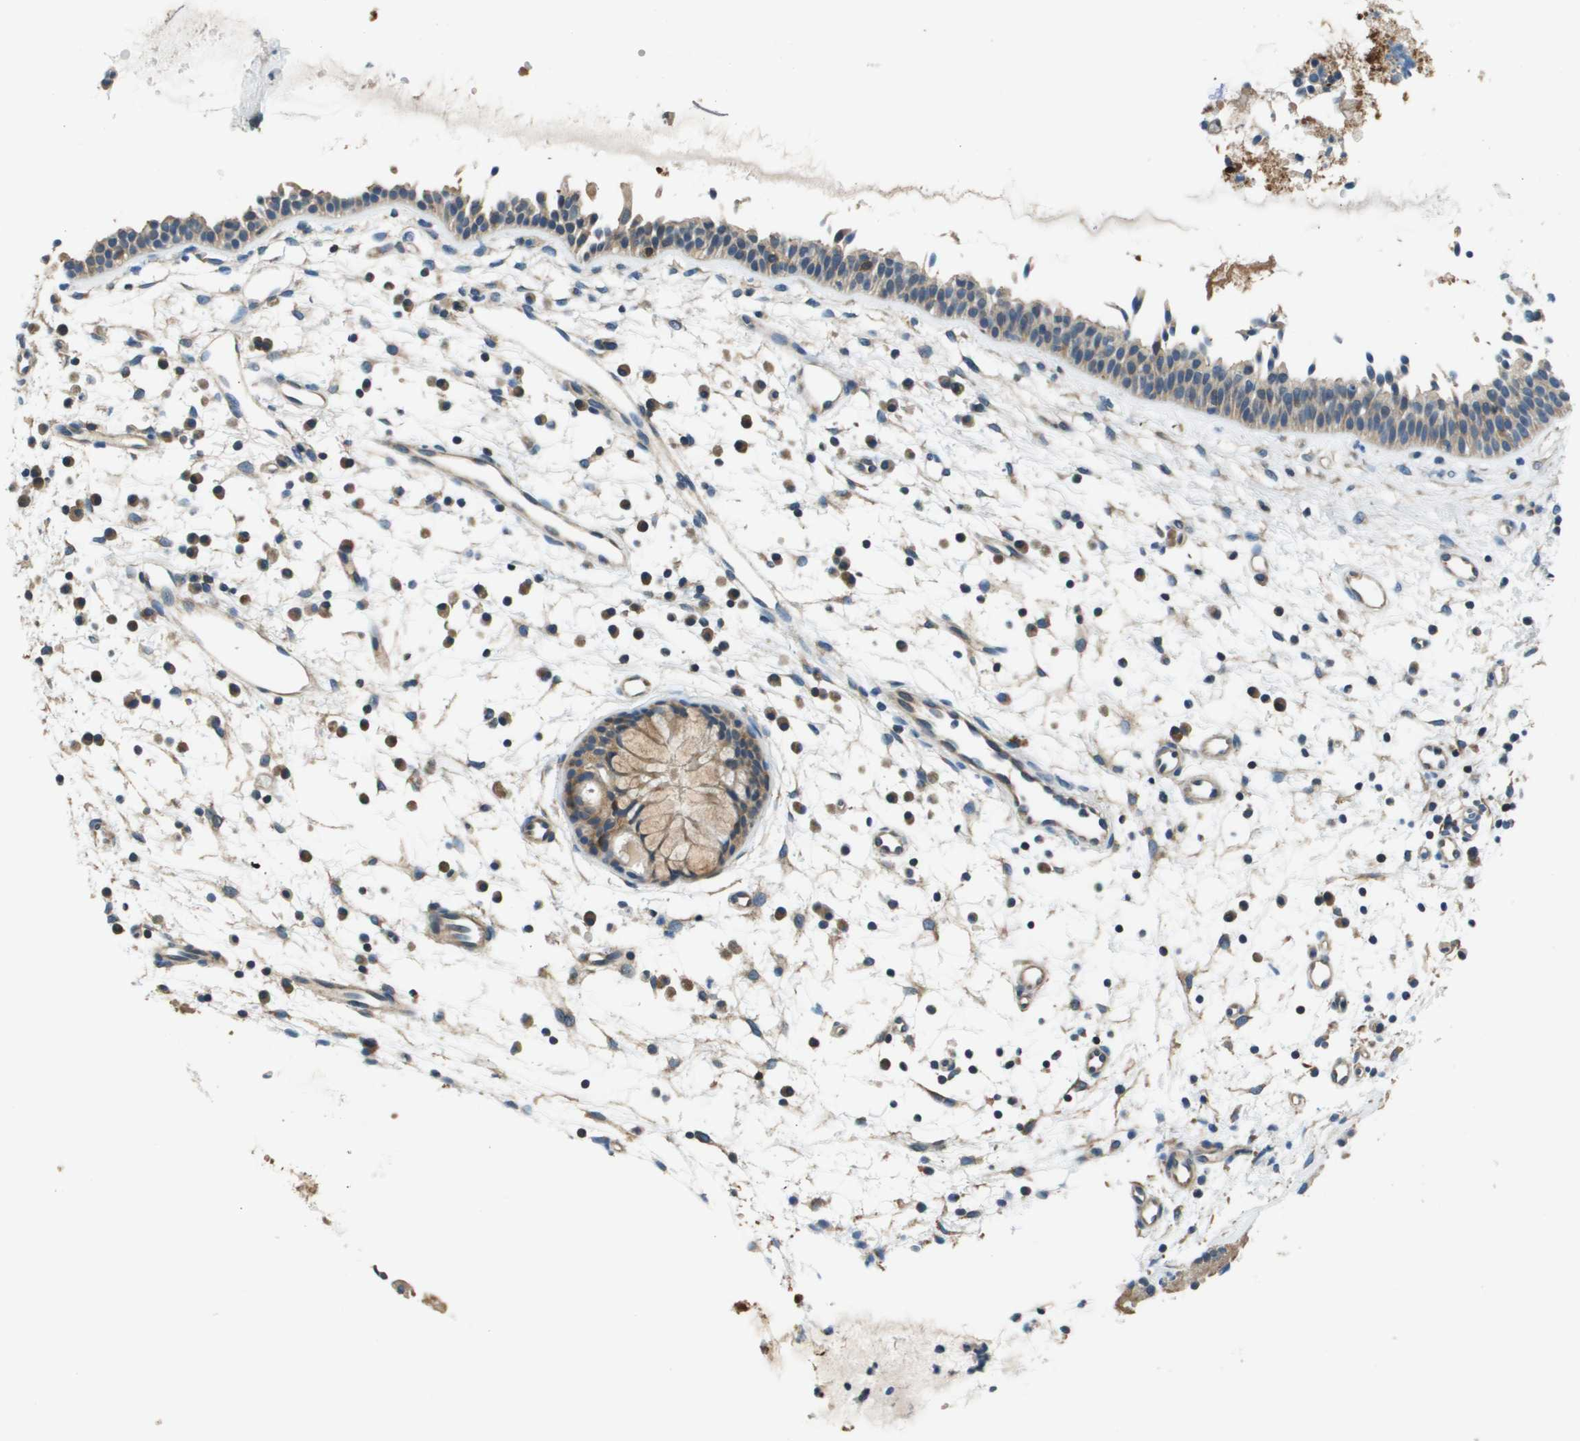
{"staining": {"intensity": "moderate", "quantity": "25%-75%", "location": "cytoplasmic/membranous"}, "tissue": "nasopharynx", "cell_type": "Respiratory epithelial cells", "image_type": "normal", "snomed": [{"axis": "morphology", "description": "Normal tissue, NOS"}, {"axis": "topography", "description": "Nasopharynx"}], "caption": "Immunohistochemistry (DAB (3,3'-diaminobenzidine)) staining of benign nasopharynx demonstrates moderate cytoplasmic/membranous protein positivity in about 25%-75% of respiratory epithelial cells. The protein of interest is stained brown, and the nuclei are stained in blue (DAB (3,3'-diaminobenzidine) IHC with brightfield microscopy, high magnification).", "gene": "SAMSN1", "patient": {"sex": "male", "age": 21}}